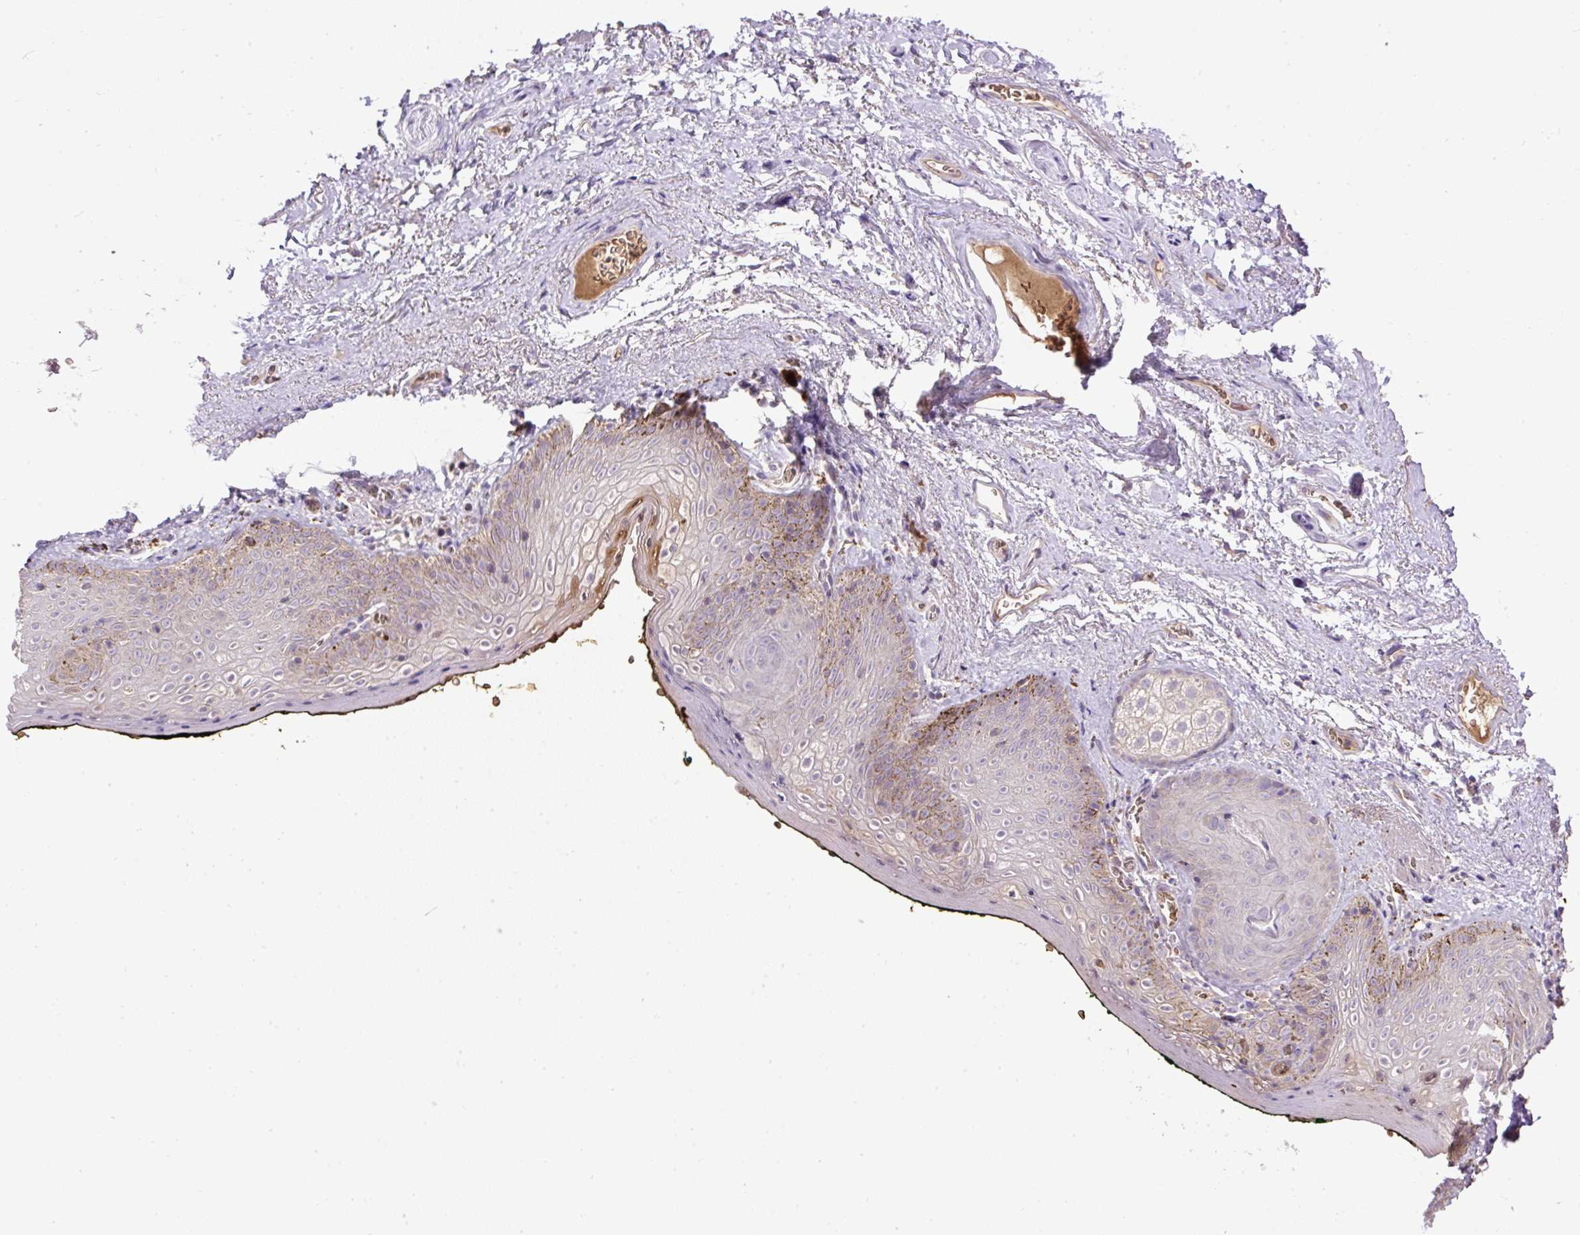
{"staining": {"intensity": "negative", "quantity": "none", "location": "none"}, "tissue": "vagina", "cell_type": "Squamous epithelial cells", "image_type": "normal", "snomed": [{"axis": "morphology", "description": "Normal tissue, NOS"}, {"axis": "topography", "description": "Vulva"}, {"axis": "topography", "description": "Vagina"}, {"axis": "topography", "description": "Peripheral nerve tissue"}], "caption": "An immunohistochemistry histopathology image of normal vagina is shown. There is no staining in squamous epithelial cells of vagina.", "gene": "CXCL13", "patient": {"sex": "female", "age": 66}}